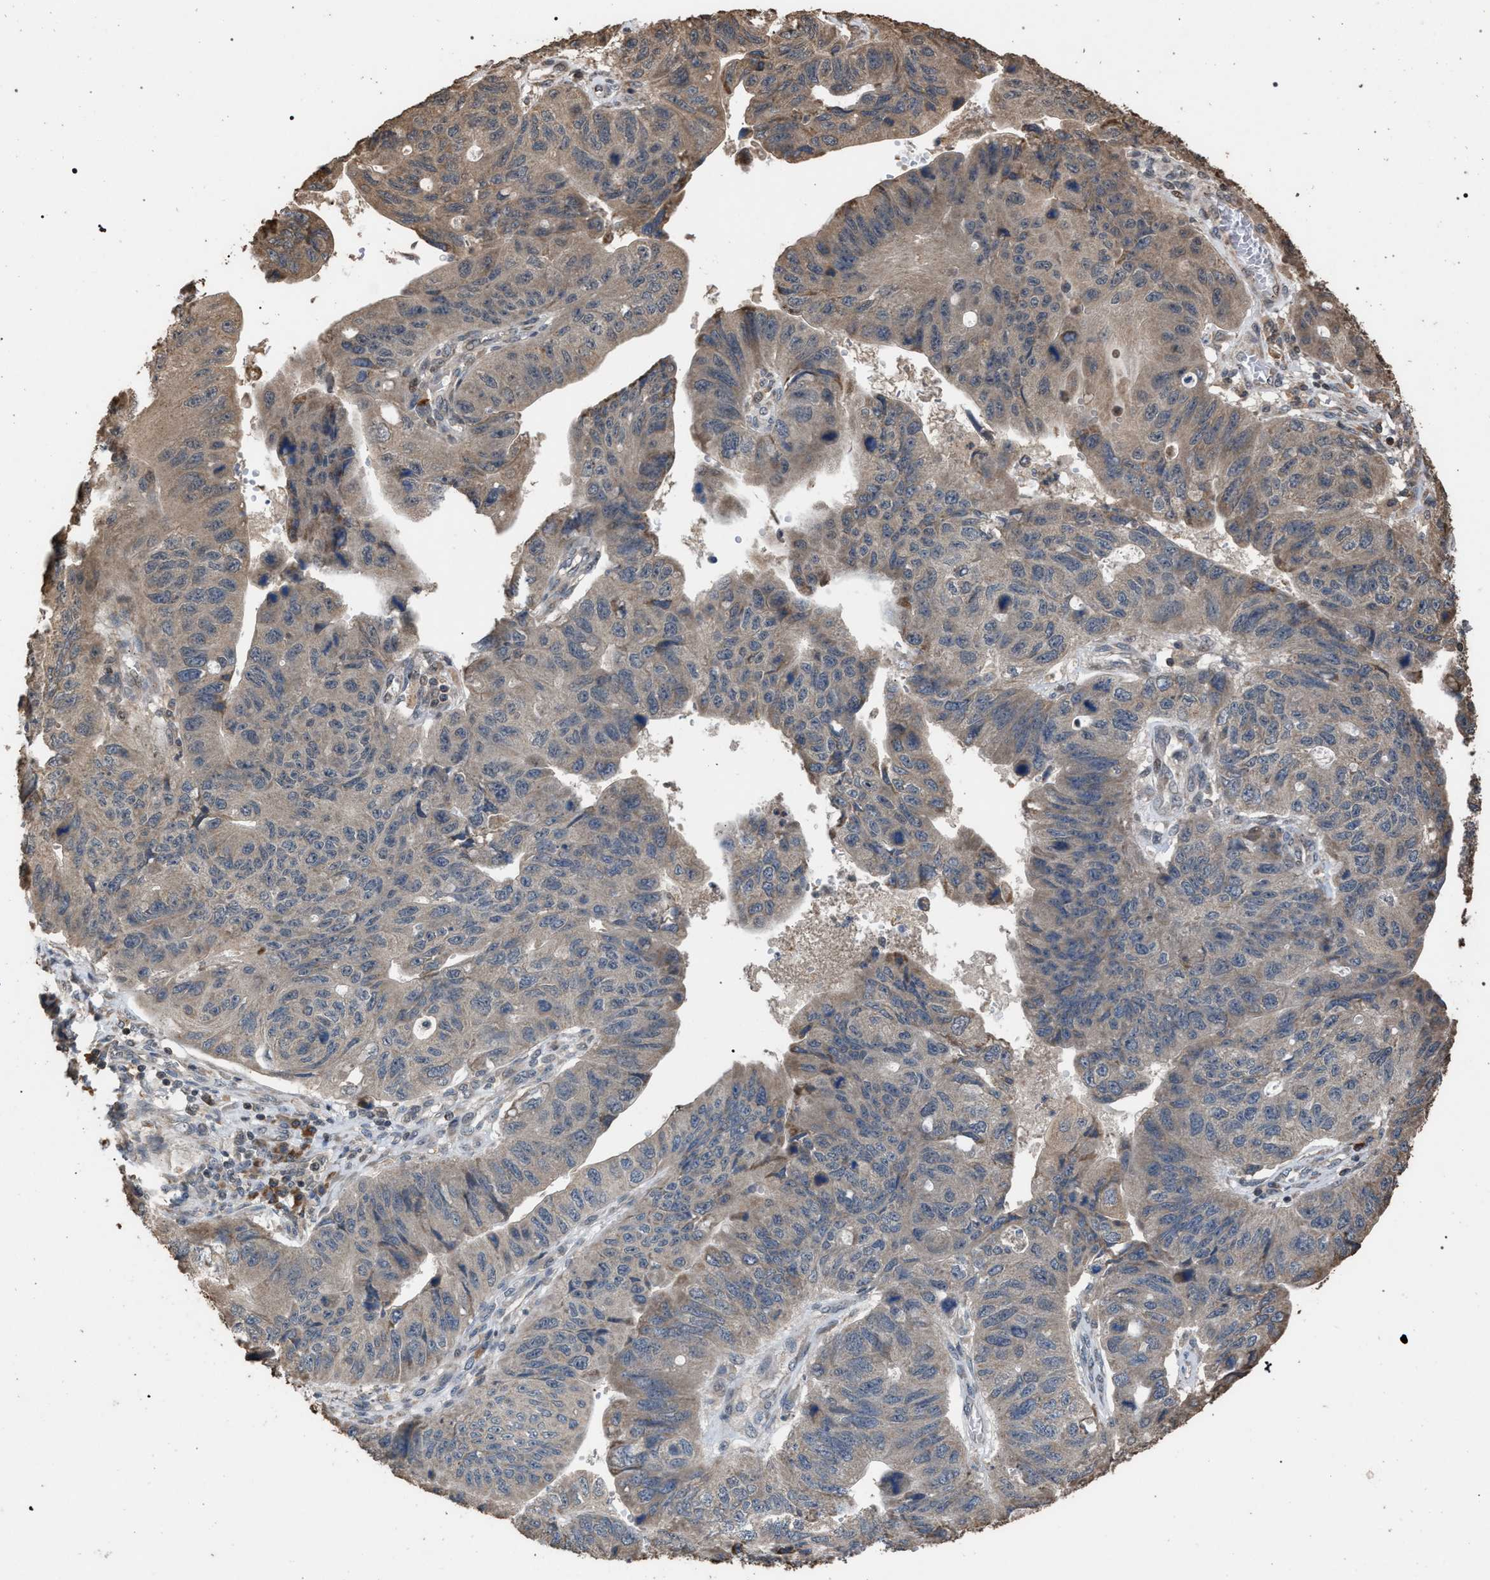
{"staining": {"intensity": "weak", "quantity": "25%-75%", "location": "cytoplasmic/membranous"}, "tissue": "stomach cancer", "cell_type": "Tumor cells", "image_type": "cancer", "snomed": [{"axis": "morphology", "description": "Adenocarcinoma, NOS"}, {"axis": "topography", "description": "Stomach"}], "caption": "The immunohistochemical stain shows weak cytoplasmic/membranous staining in tumor cells of adenocarcinoma (stomach) tissue.", "gene": "NAA35", "patient": {"sex": "male", "age": 59}}